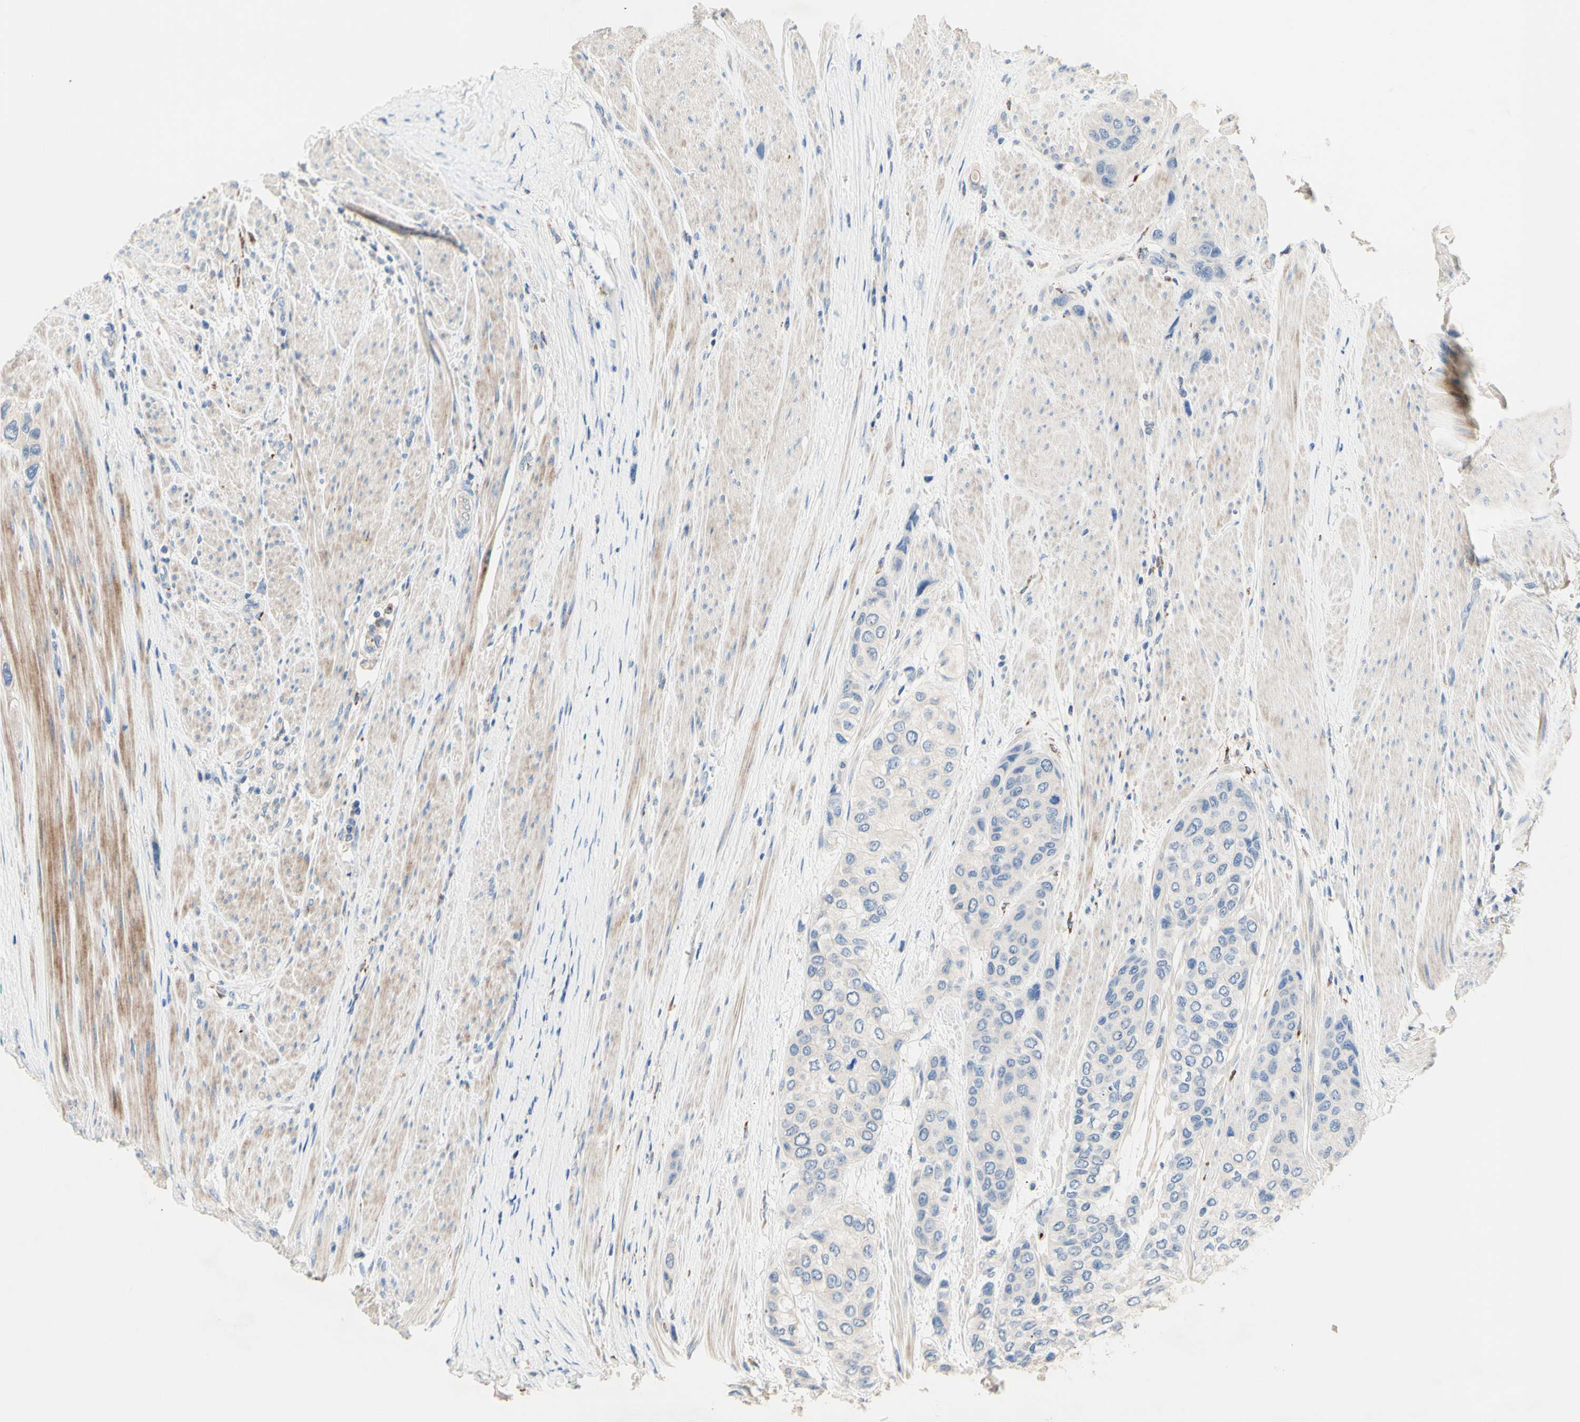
{"staining": {"intensity": "negative", "quantity": "none", "location": "none"}, "tissue": "urothelial cancer", "cell_type": "Tumor cells", "image_type": "cancer", "snomed": [{"axis": "morphology", "description": "Urothelial carcinoma, High grade"}, {"axis": "topography", "description": "Urinary bladder"}], "caption": "DAB immunohistochemical staining of human urothelial cancer reveals no significant positivity in tumor cells.", "gene": "CDON", "patient": {"sex": "female", "age": 56}}